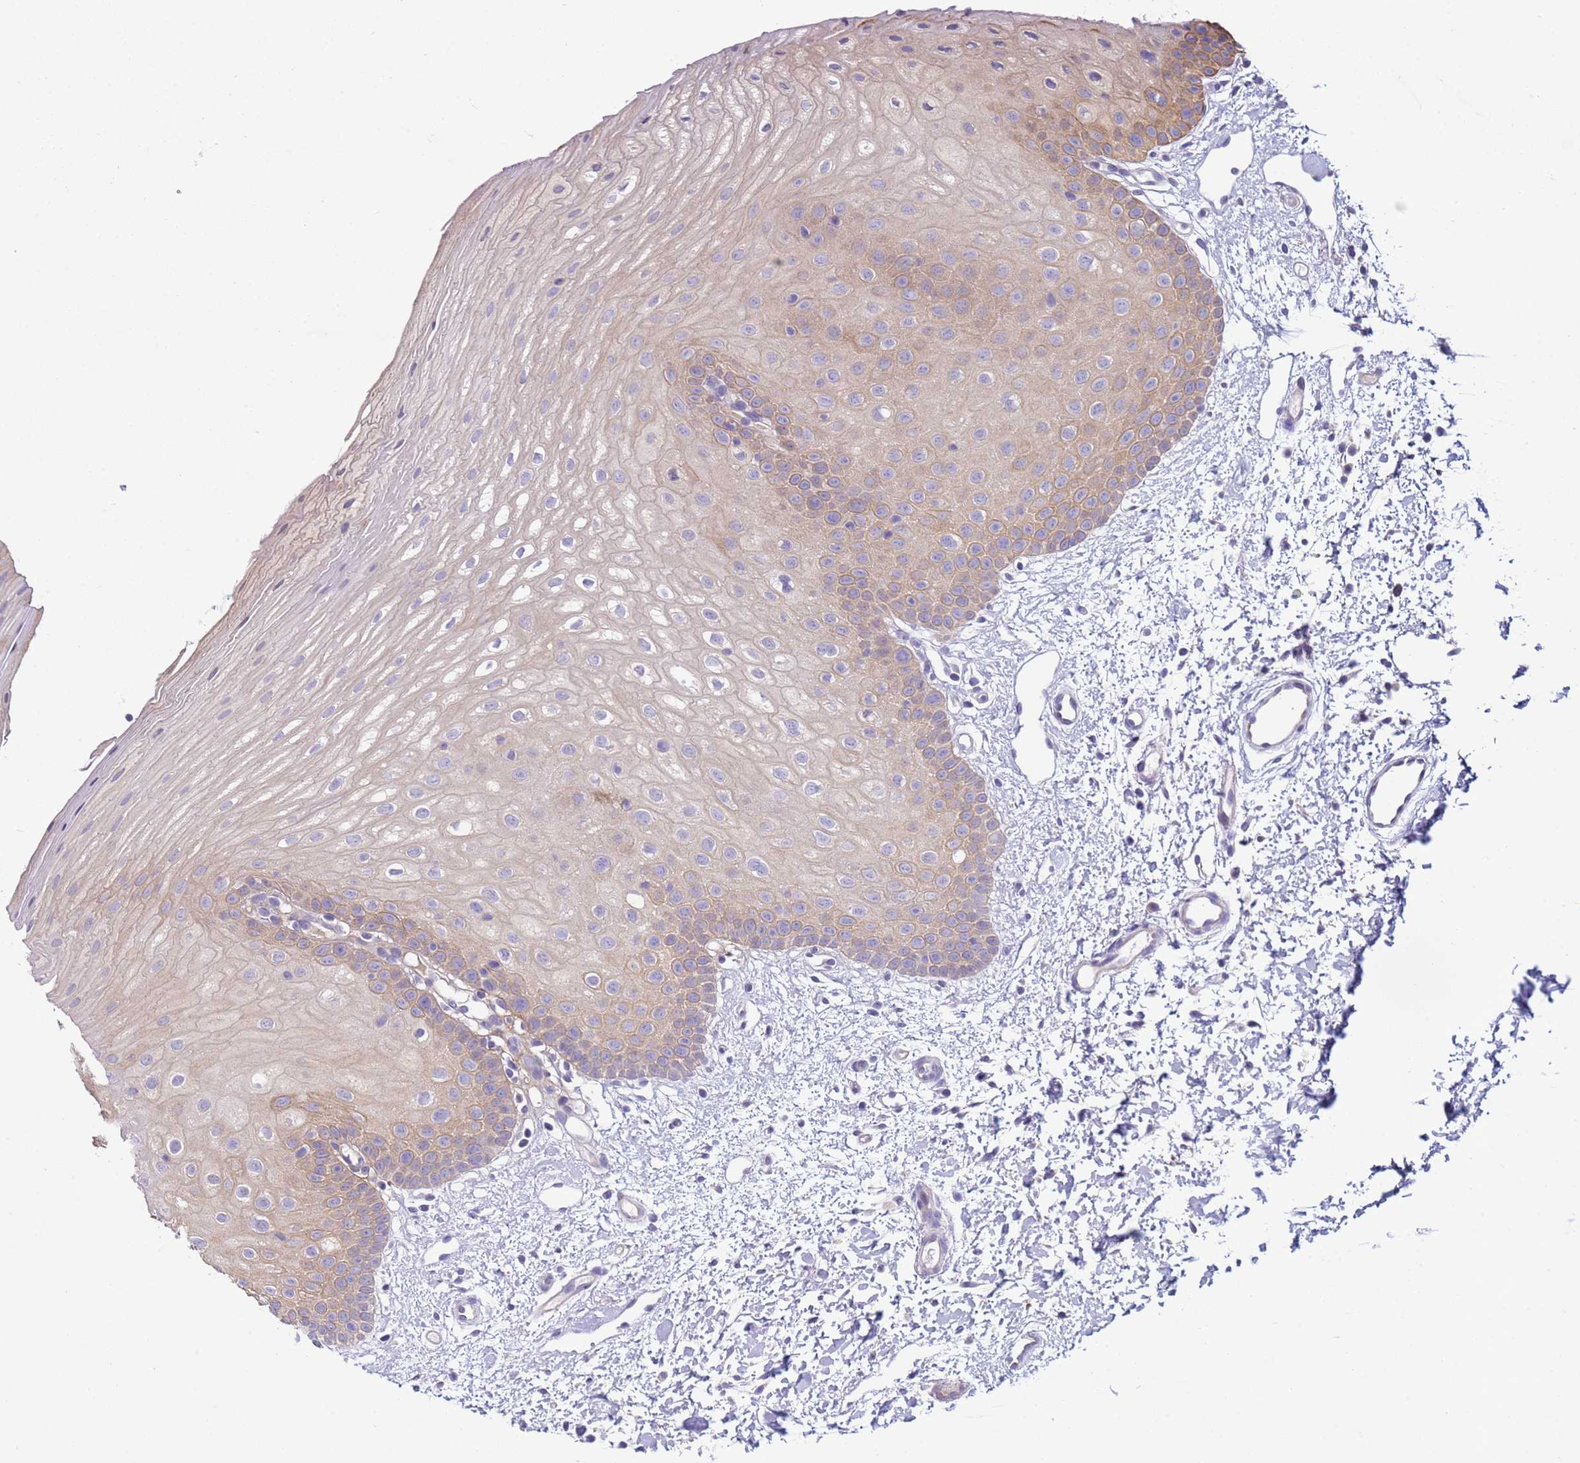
{"staining": {"intensity": "weak", "quantity": "25%-75%", "location": "cytoplasmic/membranous"}, "tissue": "oral mucosa", "cell_type": "Squamous epithelial cells", "image_type": "normal", "snomed": [{"axis": "morphology", "description": "Normal tissue, NOS"}, {"axis": "topography", "description": "Oral tissue"}], "caption": "Immunohistochemistry image of unremarkable oral mucosa stained for a protein (brown), which displays low levels of weak cytoplasmic/membranous staining in approximately 25%-75% of squamous epithelial cells.", "gene": "TRIM51G", "patient": {"sex": "female", "age": 67}}